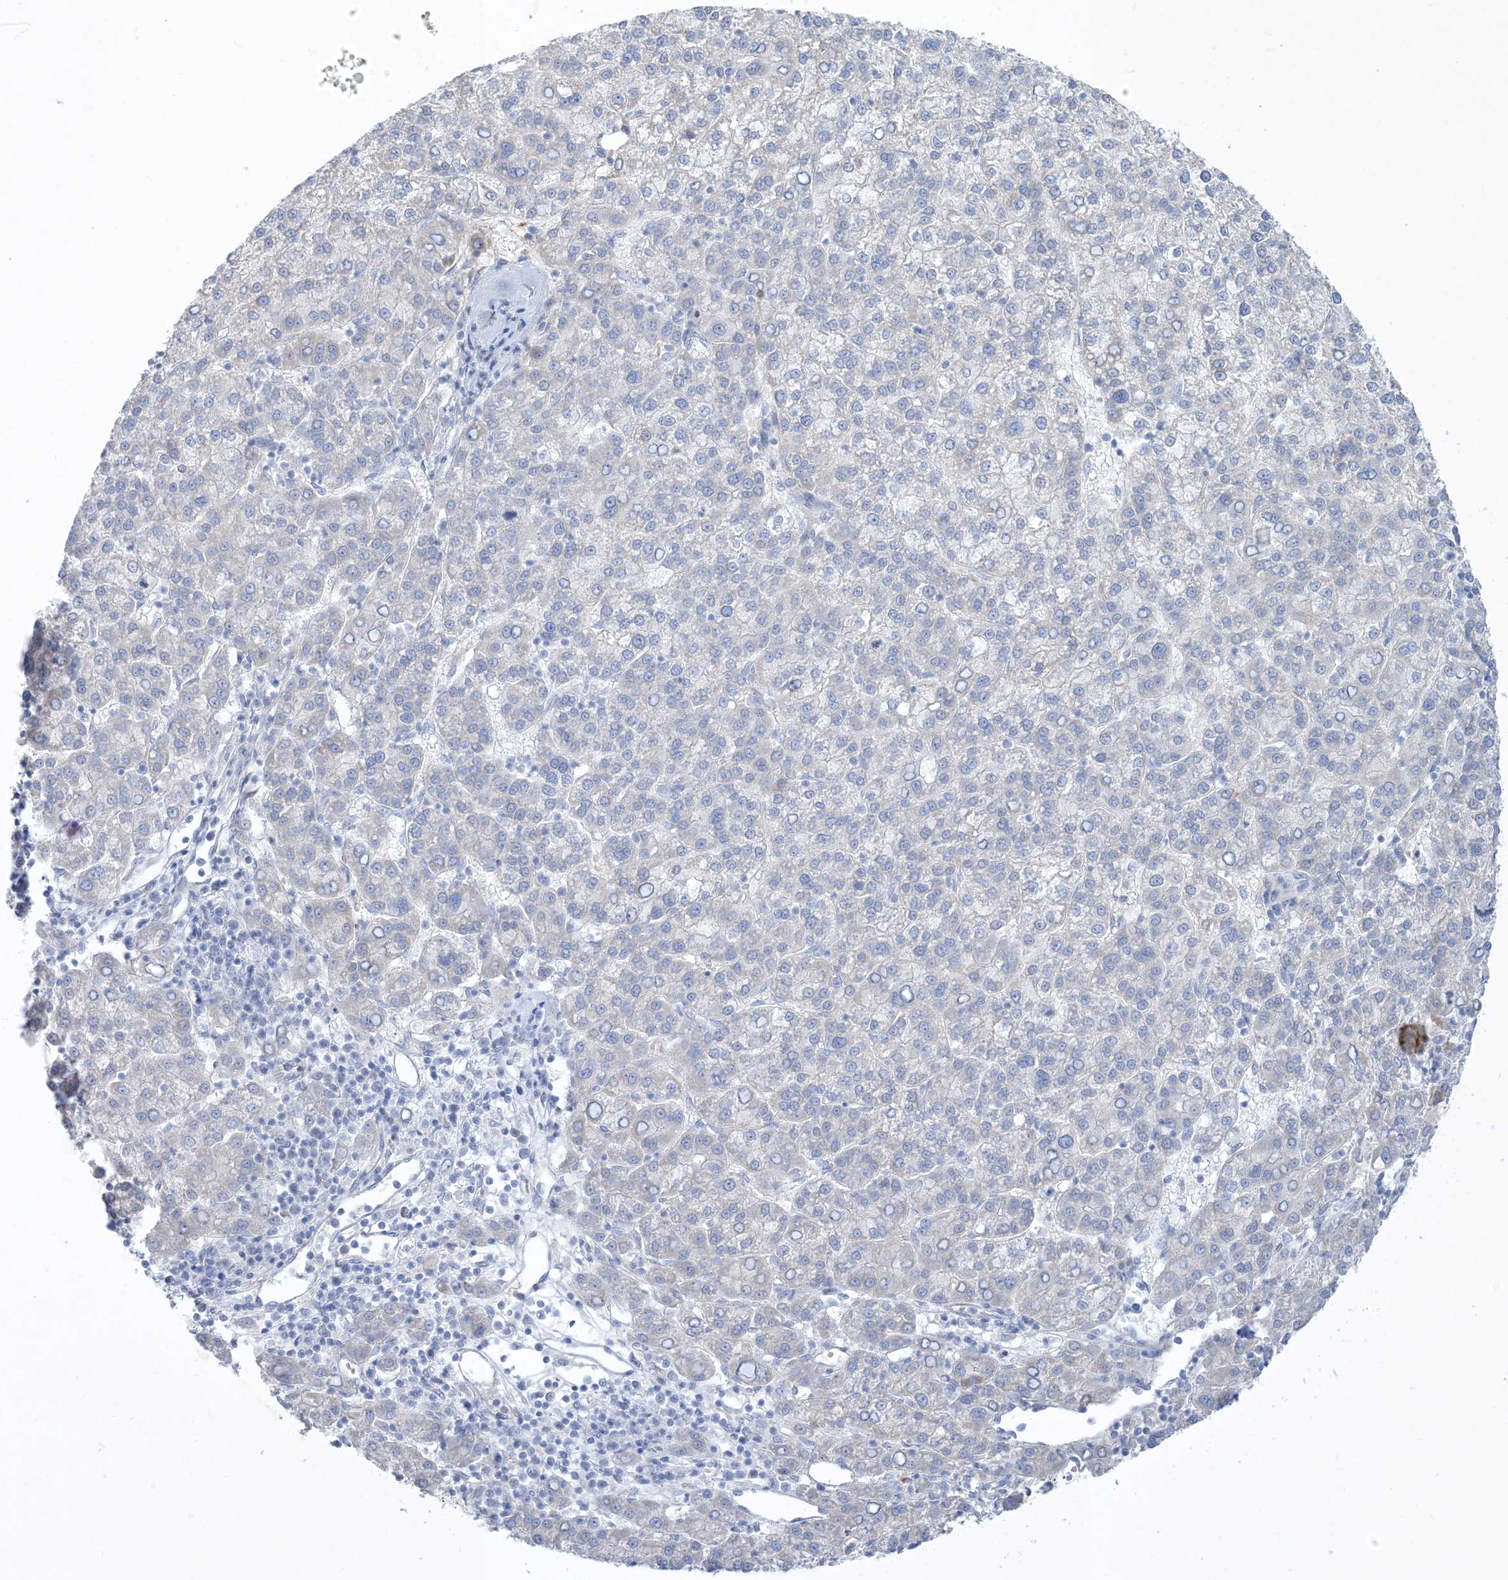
{"staining": {"intensity": "negative", "quantity": "none", "location": "none"}, "tissue": "liver cancer", "cell_type": "Tumor cells", "image_type": "cancer", "snomed": [{"axis": "morphology", "description": "Carcinoma, Hepatocellular, NOS"}, {"axis": "topography", "description": "Liver"}], "caption": "This is an IHC micrograph of human liver hepatocellular carcinoma. There is no expression in tumor cells.", "gene": "XIRP2", "patient": {"sex": "female", "age": 58}}